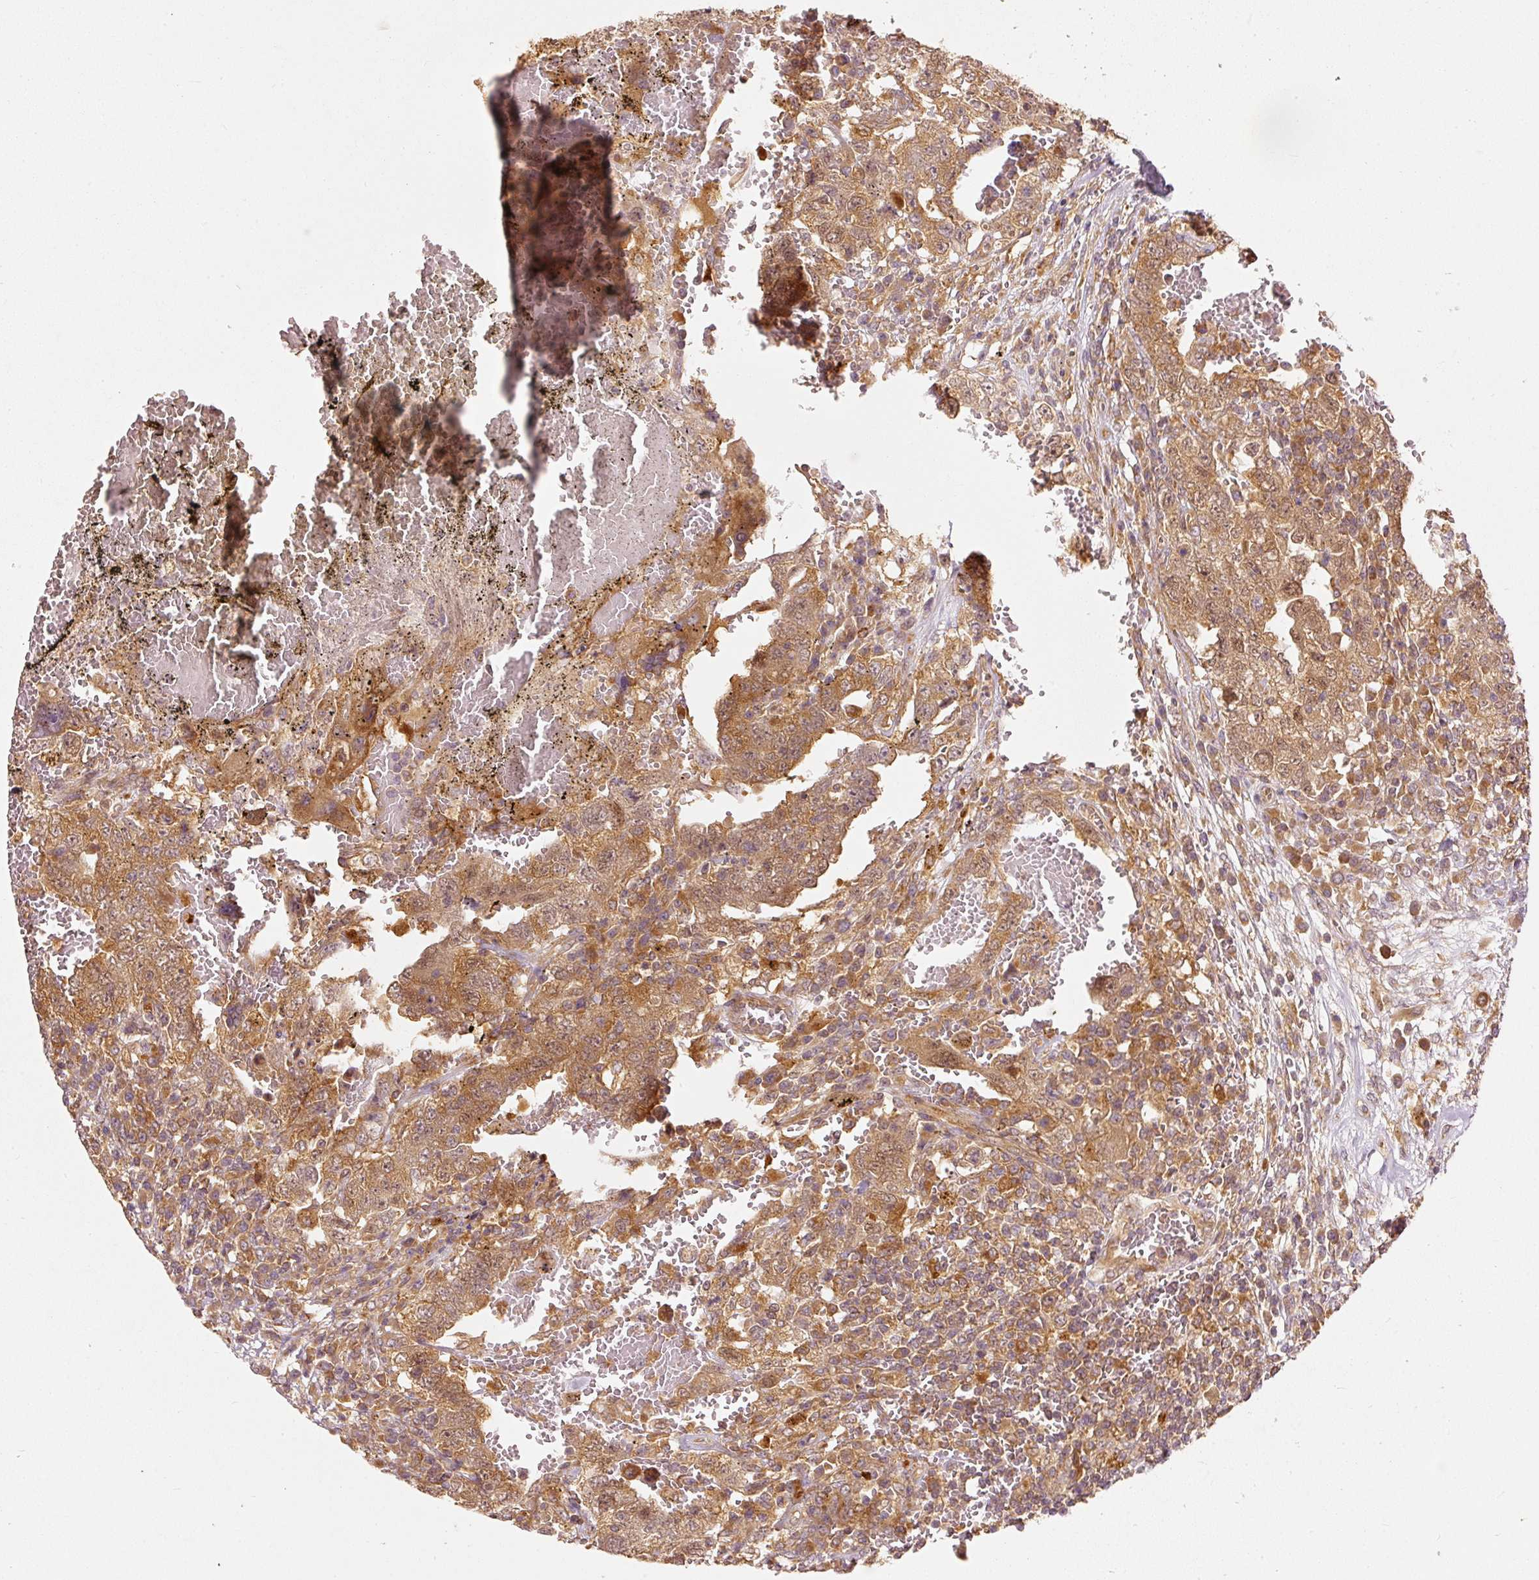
{"staining": {"intensity": "moderate", "quantity": ">75%", "location": "cytoplasmic/membranous"}, "tissue": "testis cancer", "cell_type": "Tumor cells", "image_type": "cancer", "snomed": [{"axis": "morphology", "description": "Carcinoma, Embryonal, NOS"}, {"axis": "topography", "description": "Testis"}], "caption": "This image displays immunohistochemistry staining of human testis embryonal carcinoma, with medium moderate cytoplasmic/membranous expression in approximately >75% of tumor cells.", "gene": "EIF3B", "patient": {"sex": "male", "age": 26}}